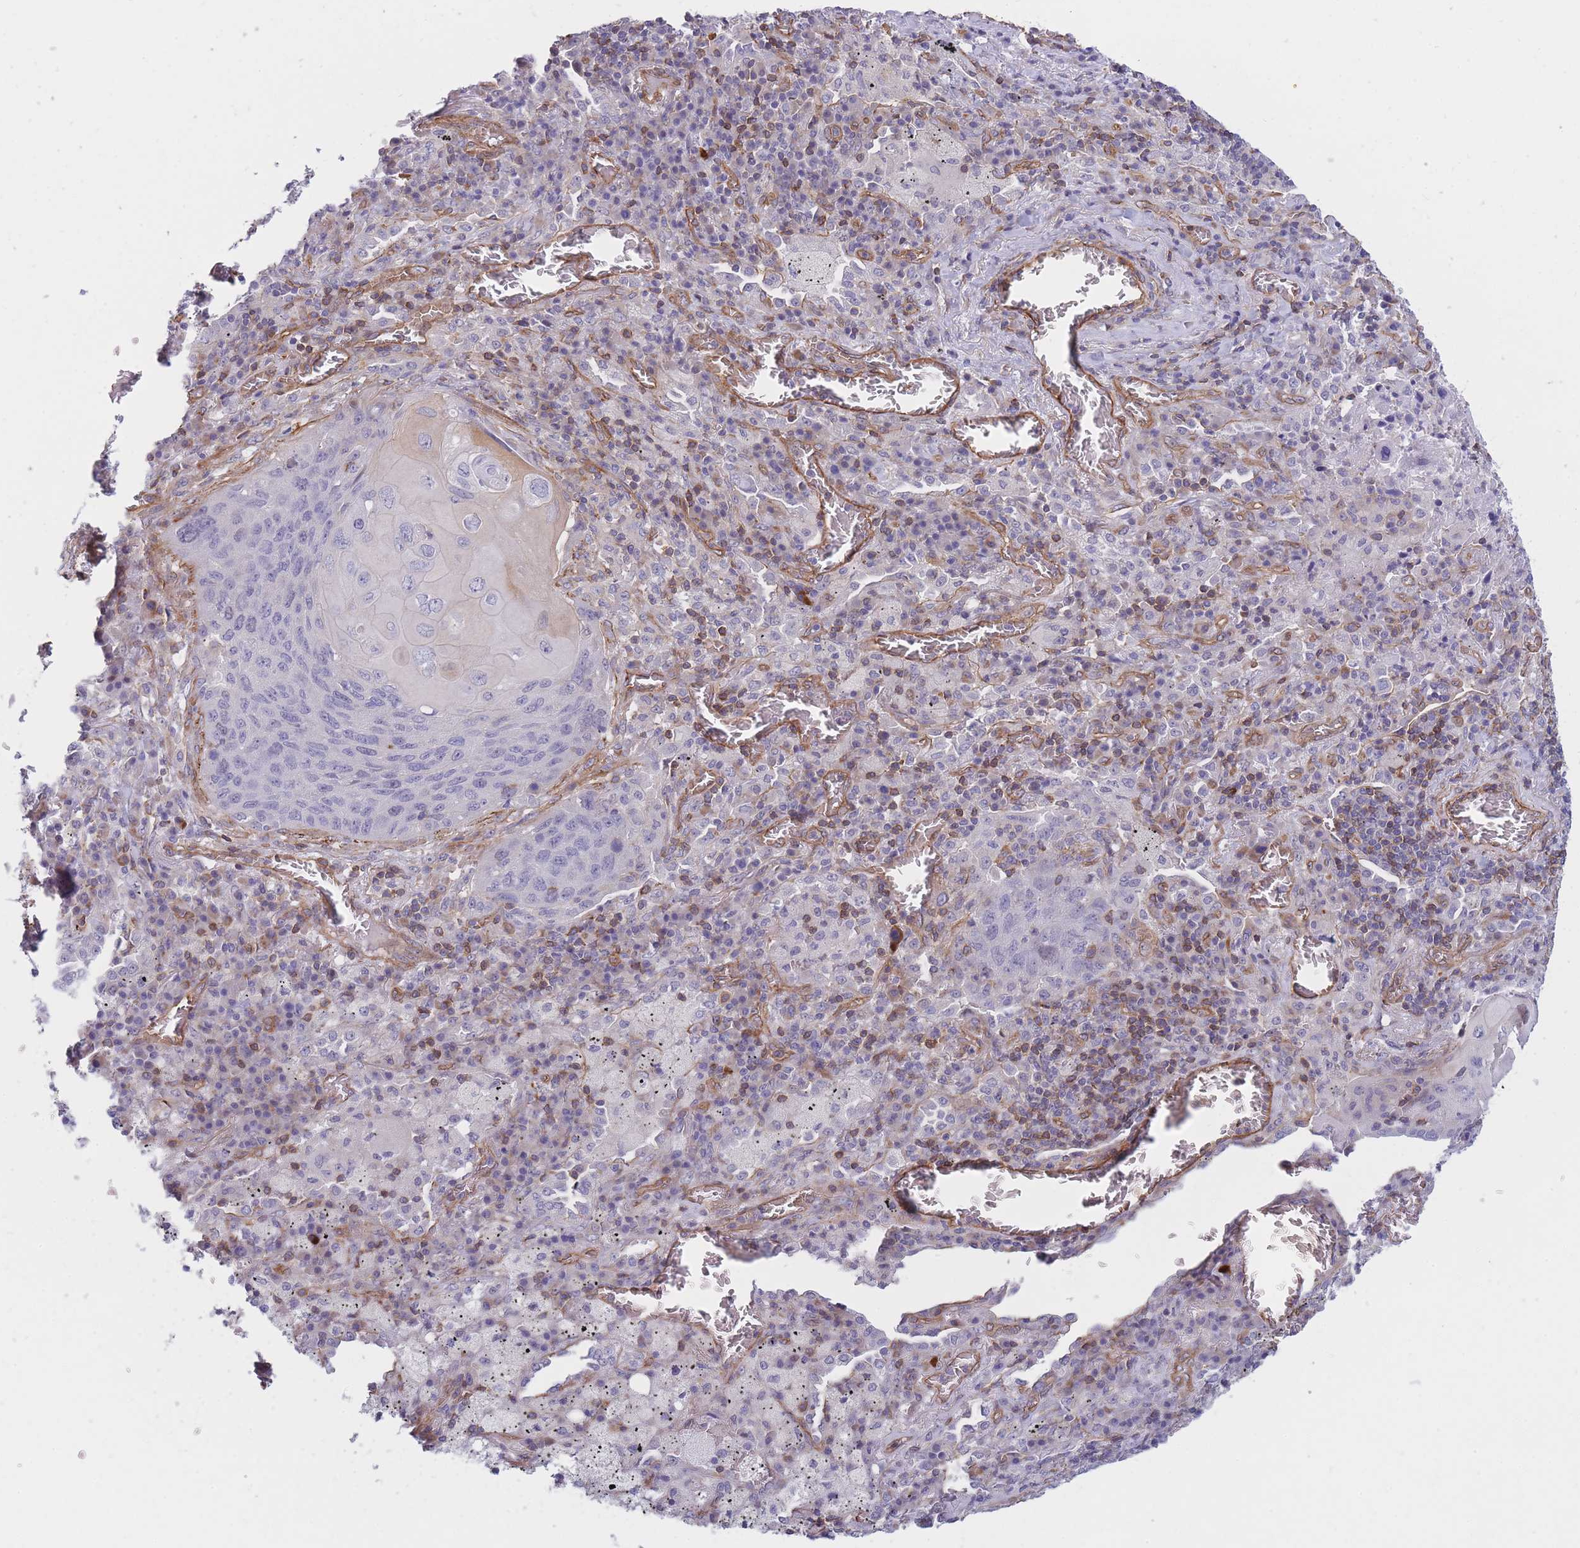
{"staining": {"intensity": "negative", "quantity": "none", "location": "none"}, "tissue": "lung cancer", "cell_type": "Tumor cells", "image_type": "cancer", "snomed": [{"axis": "morphology", "description": "Squamous cell carcinoma, NOS"}, {"axis": "topography", "description": "Lung"}], "caption": "A high-resolution image shows IHC staining of squamous cell carcinoma (lung), which shows no significant staining in tumor cells.", "gene": "CDC25B", "patient": {"sex": "female", "age": 63}}